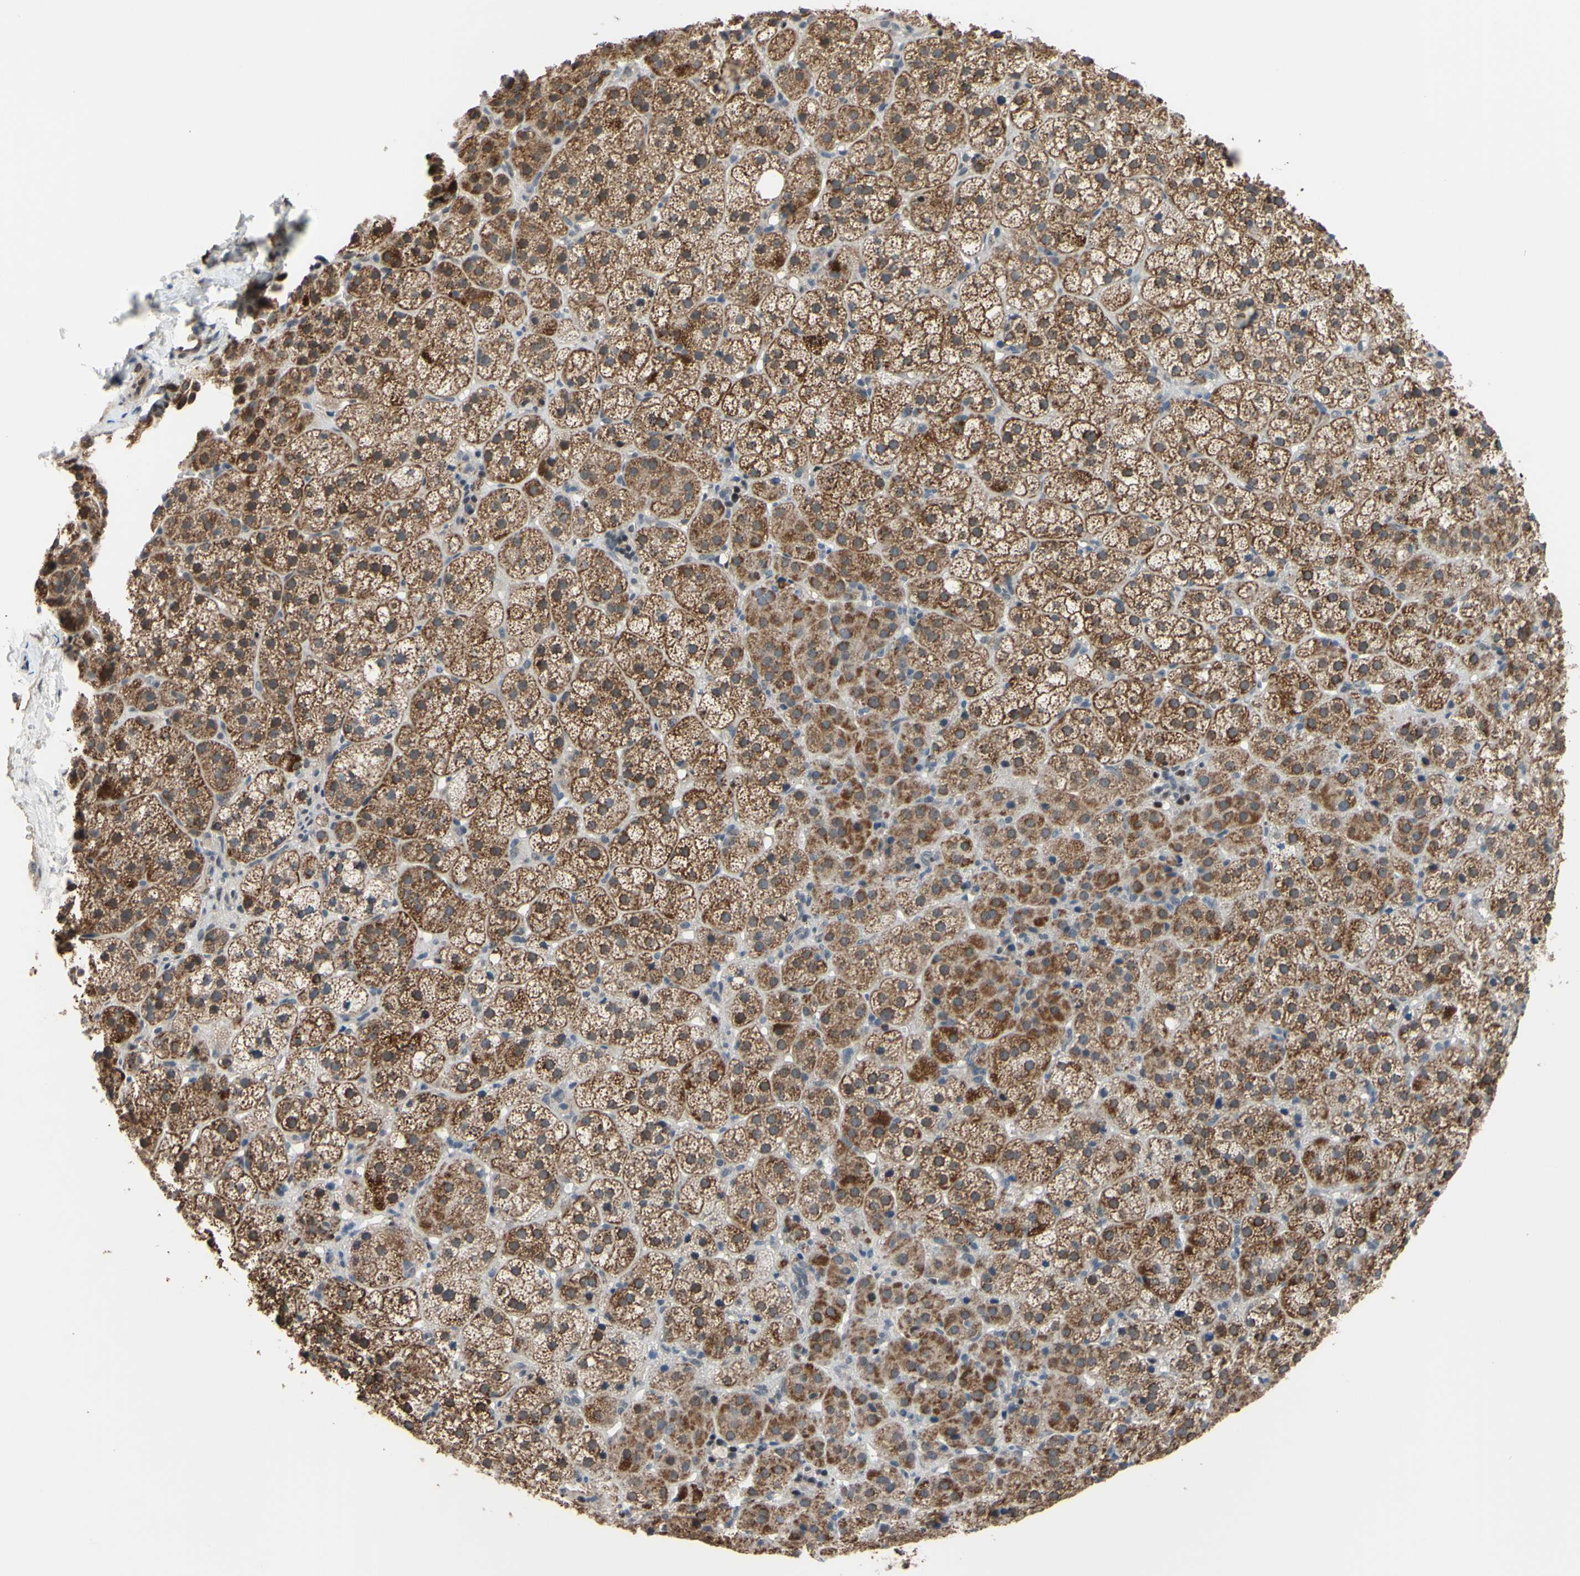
{"staining": {"intensity": "moderate", "quantity": ">75%", "location": "cytoplasmic/membranous"}, "tissue": "adrenal gland", "cell_type": "Glandular cells", "image_type": "normal", "snomed": [{"axis": "morphology", "description": "Normal tissue, NOS"}, {"axis": "topography", "description": "Adrenal gland"}], "caption": "Immunohistochemistry (IHC) histopathology image of normal adrenal gland: human adrenal gland stained using immunohistochemistry (IHC) reveals medium levels of moderate protein expression localized specifically in the cytoplasmic/membranous of glandular cells, appearing as a cytoplasmic/membranous brown color.", "gene": "SP4", "patient": {"sex": "female", "age": 57}}